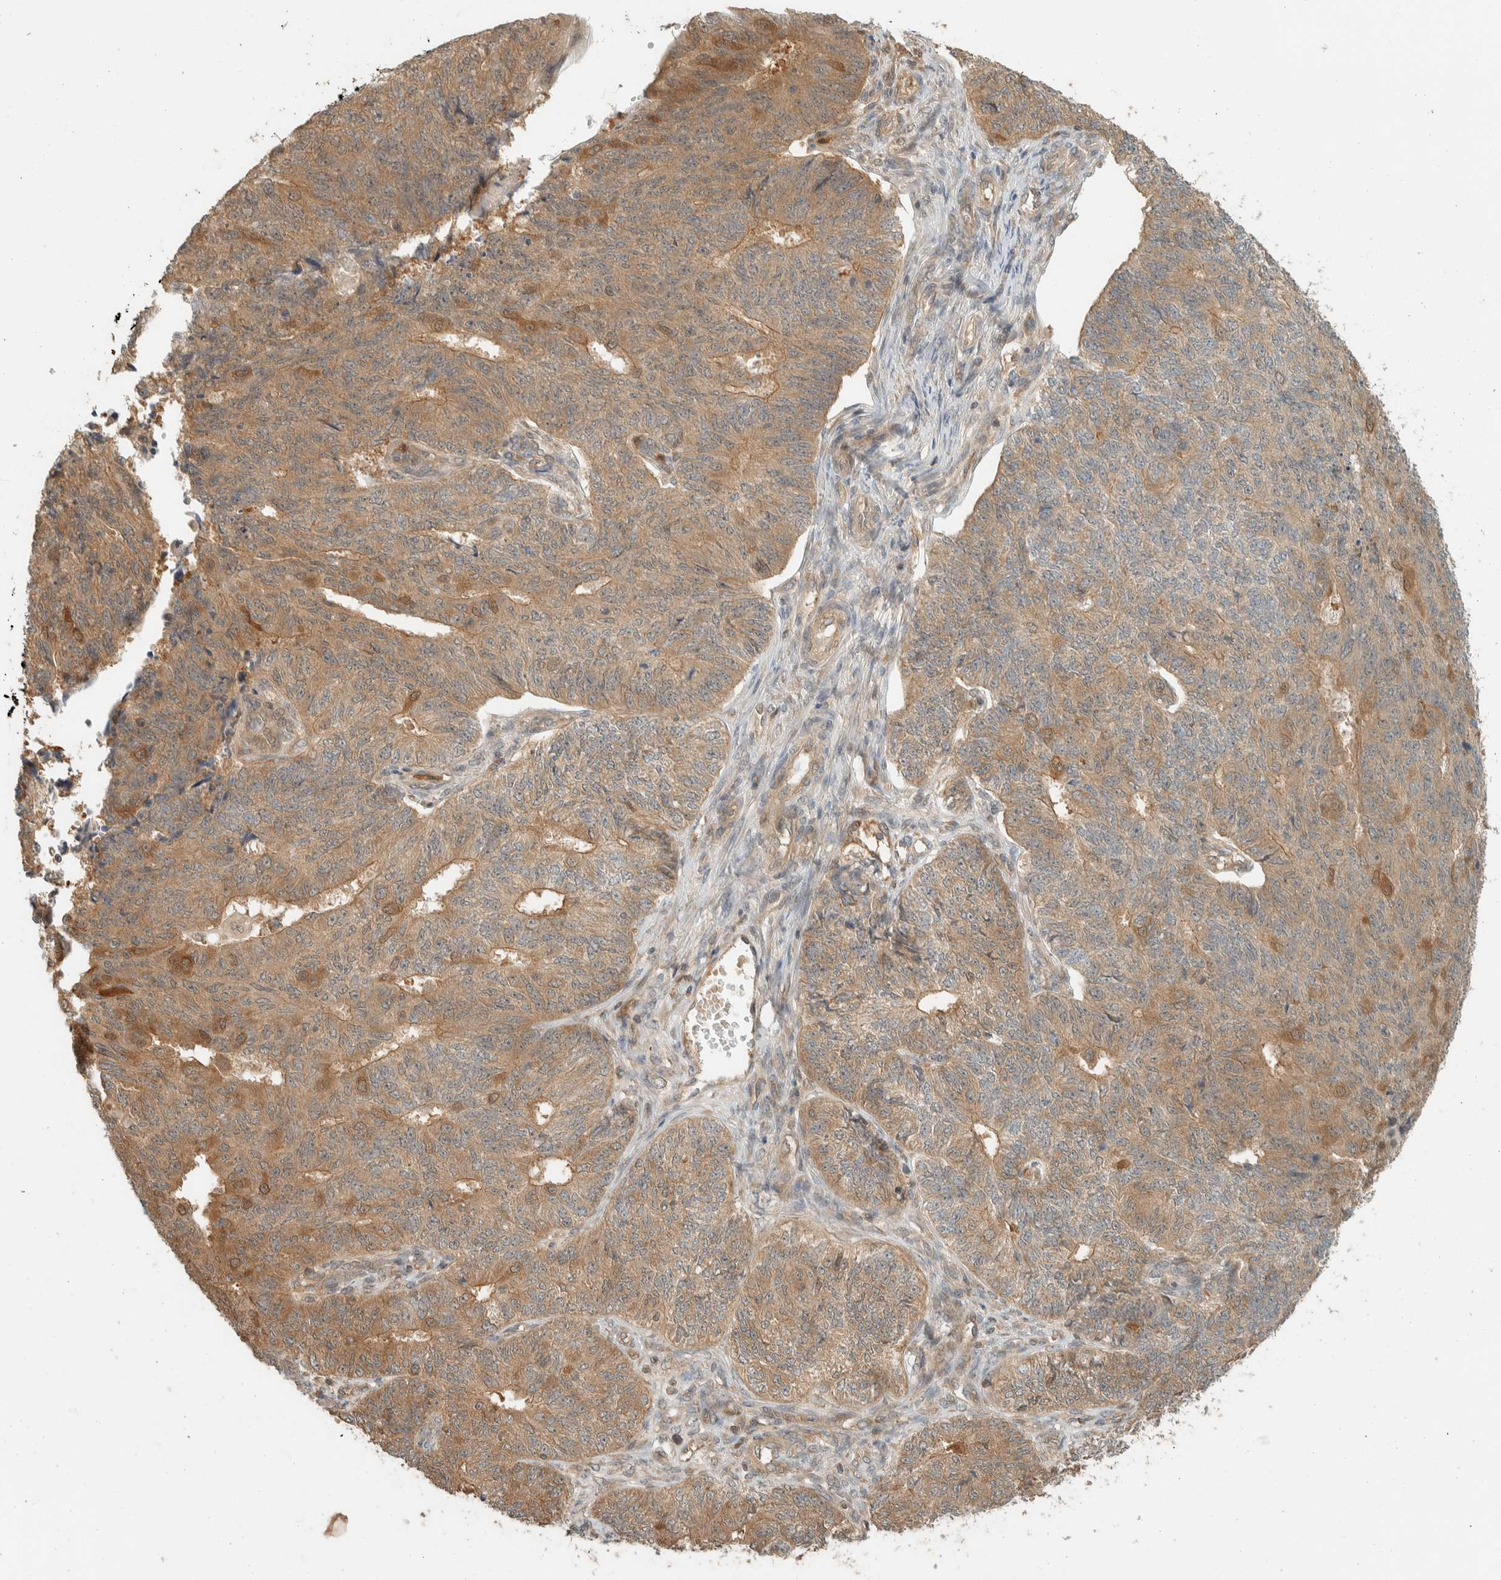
{"staining": {"intensity": "moderate", "quantity": ">75%", "location": "cytoplasmic/membranous"}, "tissue": "endometrial cancer", "cell_type": "Tumor cells", "image_type": "cancer", "snomed": [{"axis": "morphology", "description": "Adenocarcinoma, NOS"}, {"axis": "topography", "description": "Endometrium"}], "caption": "Adenocarcinoma (endometrial) stained with immunohistochemistry exhibits moderate cytoplasmic/membranous staining in about >75% of tumor cells.", "gene": "ADSS2", "patient": {"sex": "female", "age": 32}}